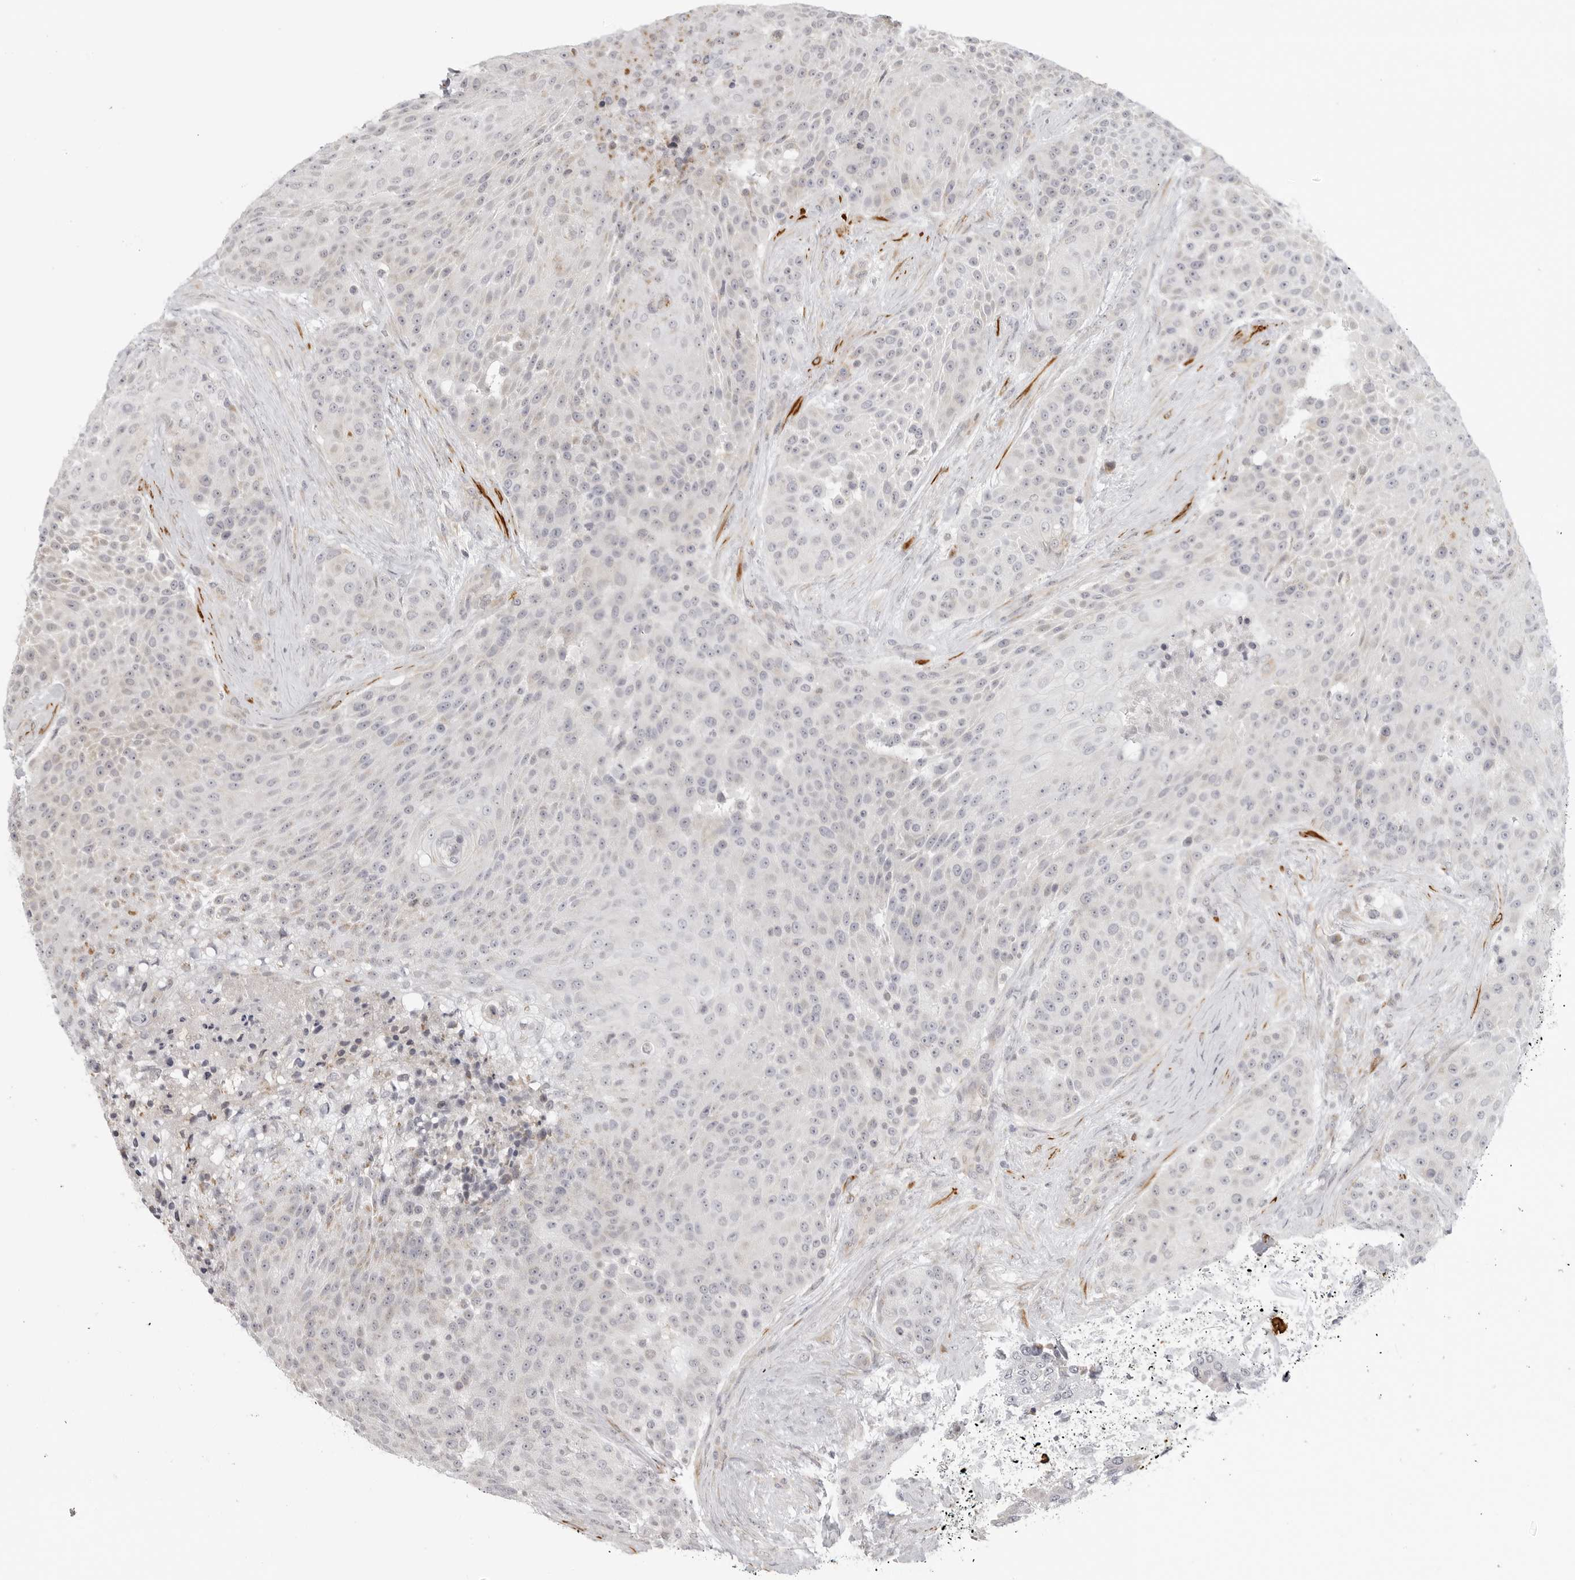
{"staining": {"intensity": "negative", "quantity": "none", "location": "none"}, "tissue": "urothelial cancer", "cell_type": "Tumor cells", "image_type": "cancer", "snomed": [{"axis": "morphology", "description": "Urothelial carcinoma, High grade"}, {"axis": "topography", "description": "Urinary bladder"}], "caption": "Immunohistochemistry (IHC) histopathology image of neoplastic tissue: human urothelial cancer stained with DAB reveals no significant protein expression in tumor cells.", "gene": "MAP7D1", "patient": {"sex": "female", "age": 63}}